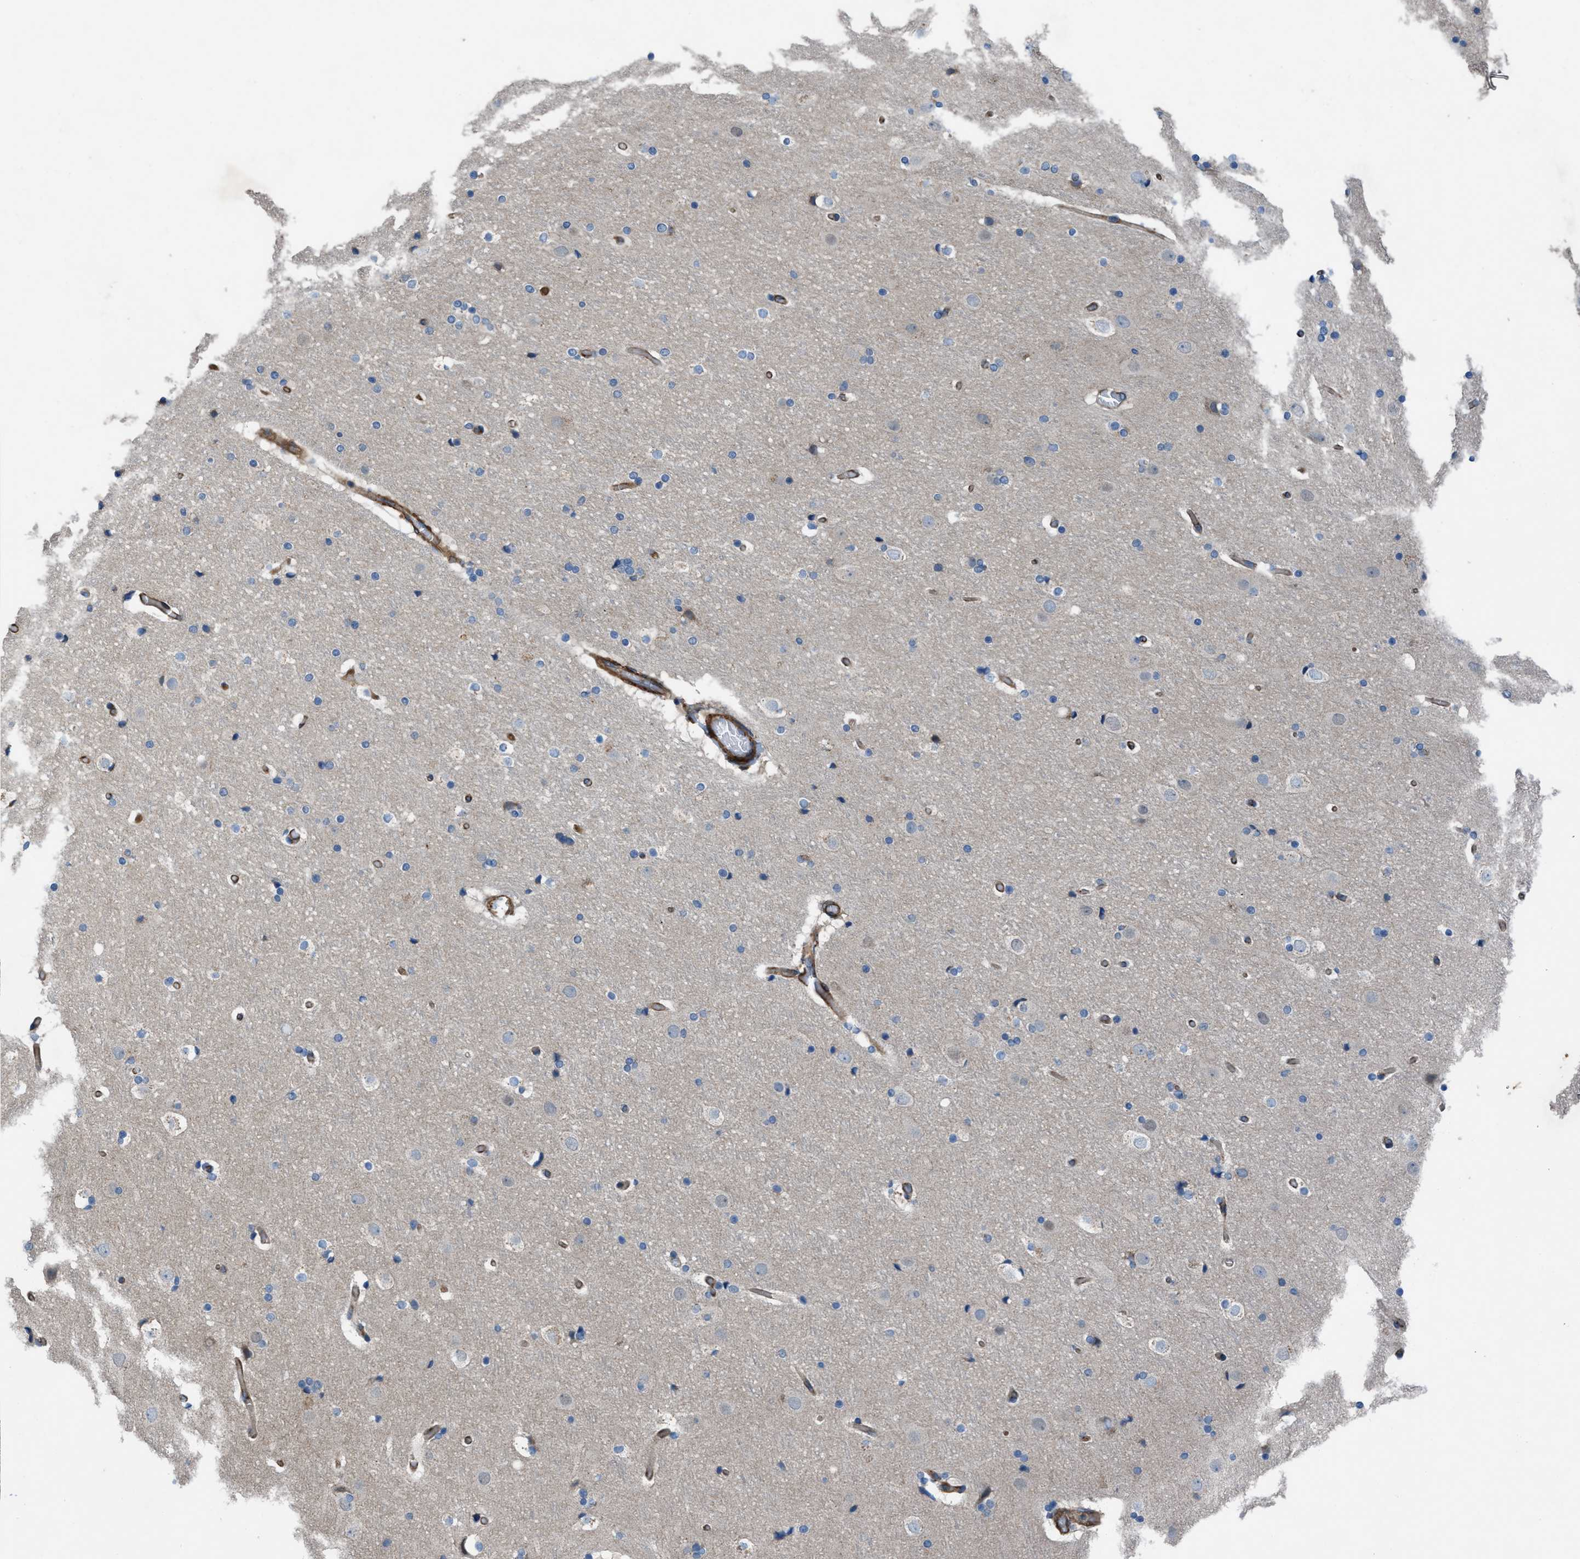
{"staining": {"intensity": "moderate", "quantity": ">75%", "location": "cytoplasmic/membranous"}, "tissue": "cerebral cortex", "cell_type": "Endothelial cells", "image_type": "normal", "snomed": [{"axis": "morphology", "description": "Normal tissue, NOS"}, {"axis": "topography", "description": "Cerebral cortex"}], "caption": "Protein staining demonstrates moderate cytoplasmic/membranous positivity in about >75% of endothelial cells in unremarkable cerebral cortex.", "gene": "SLC6A9", "patient": {"sex": "male", "age": 57}}